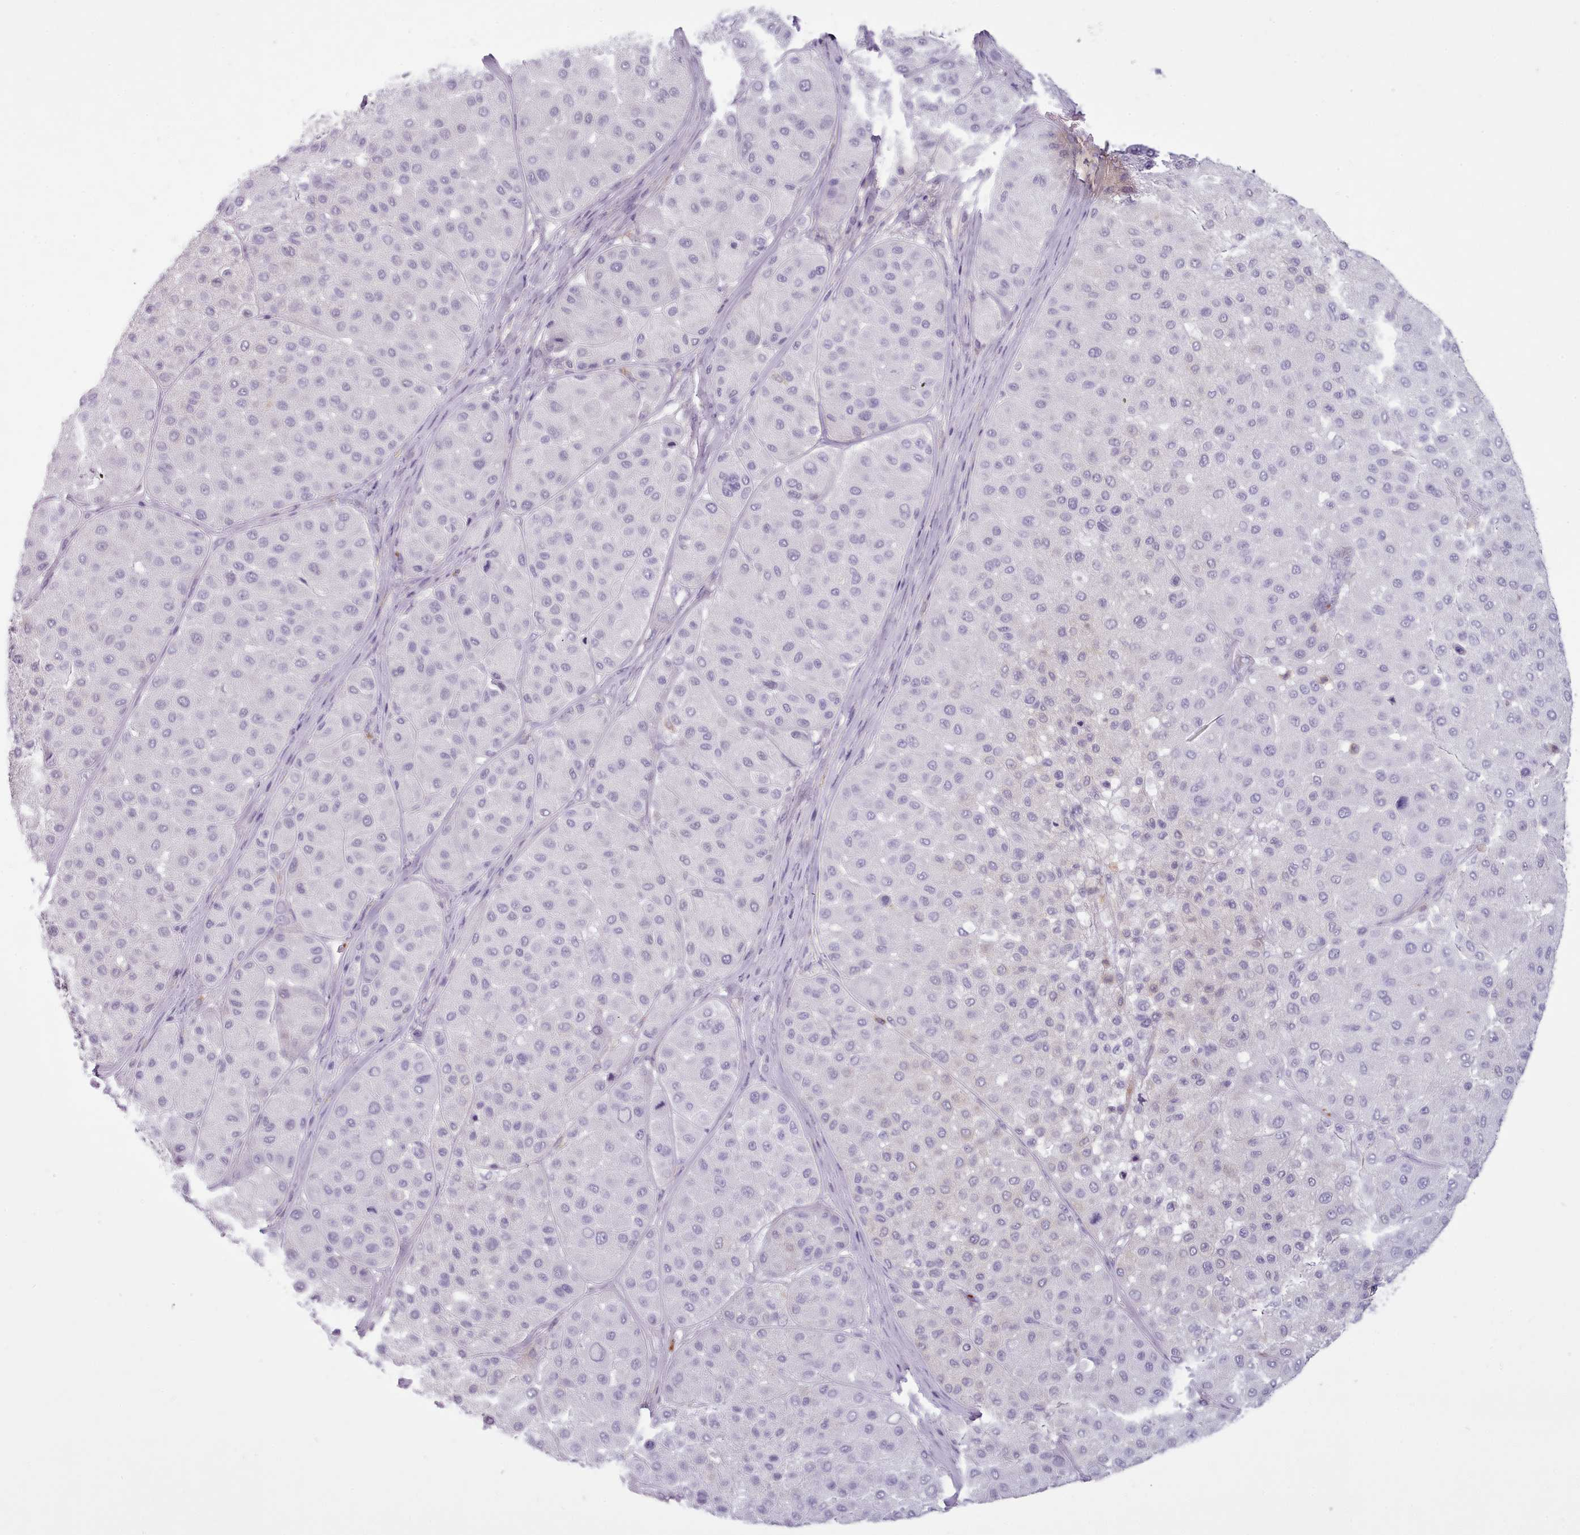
{"staining": {"intensity": "negative", "quantity": "none", "location": "none"}, "tissue": "melanoma", "cell_type": "Tumor cells", "image_type": "cancer", "snomed": [{"axis": "morphology", "description": "Malignant melanoma, Metastatic site"}, {"axis": "topography", "description": "Smooth muscle"}], "caption": "The histopathology image demonstrates no significant staining in tumor cells of melanoma.", "gene": "NDST2", "patient": {"sex": "male", "age": 41}}